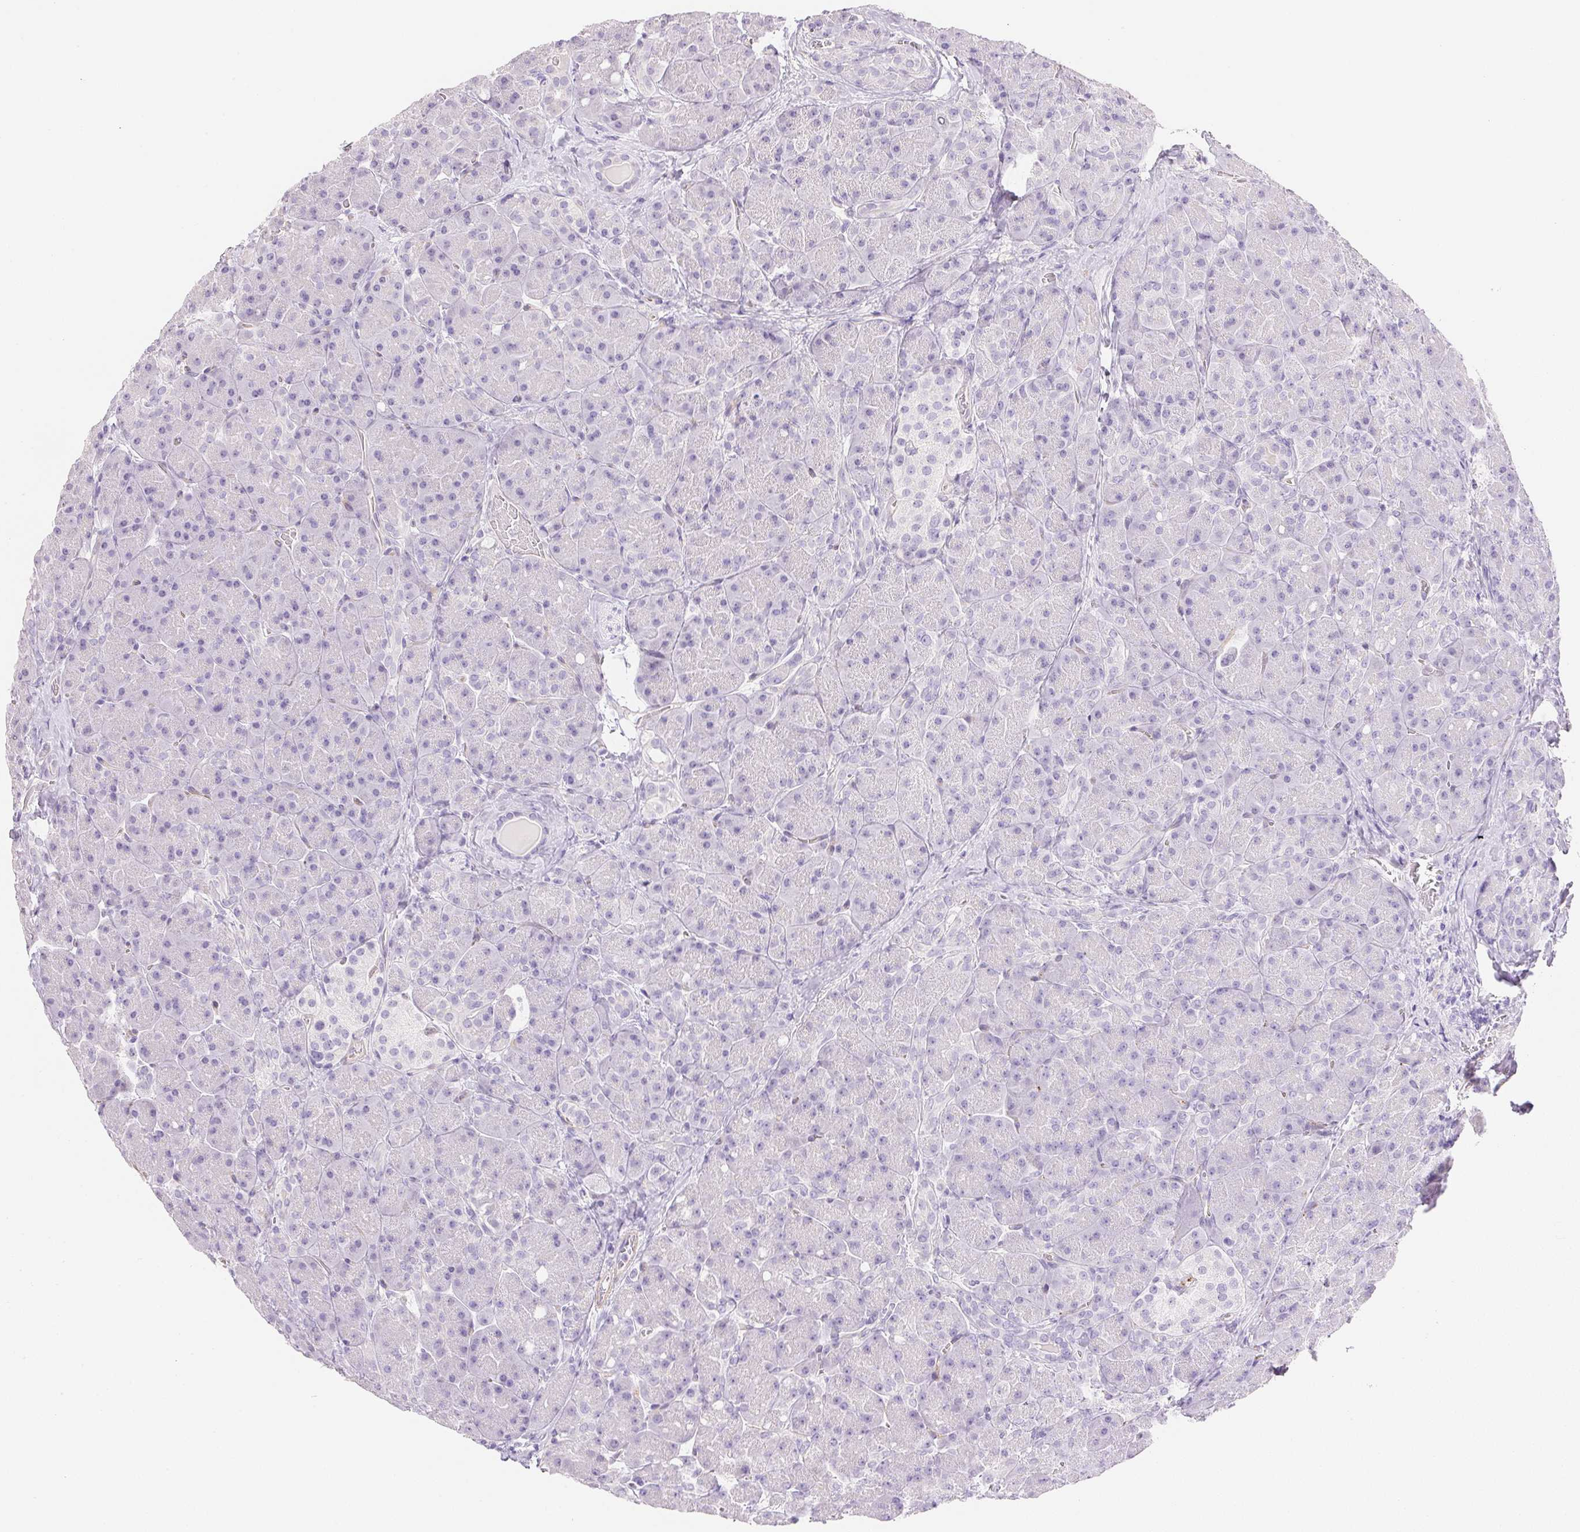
{"staining": {"intensity": "negative", "quantity": "none", "location": "none"}, "tissue": "pancreas", "cell_type": "Exocrine glandular cells", "image_type": "normal", "snomed": [{"axis": "morphology", "description": "Normal tissue, NOS"}, {"axis": "topography", "description": "Pancreas"}], "caption": "Immunohistochemistry micrograph of normal human pancreas stained for a protein (brown), which demonstrates no expression in exocrine glandular cells.", "gene": "KCNE2", "patient": {"sex": "male", "age": 55}}